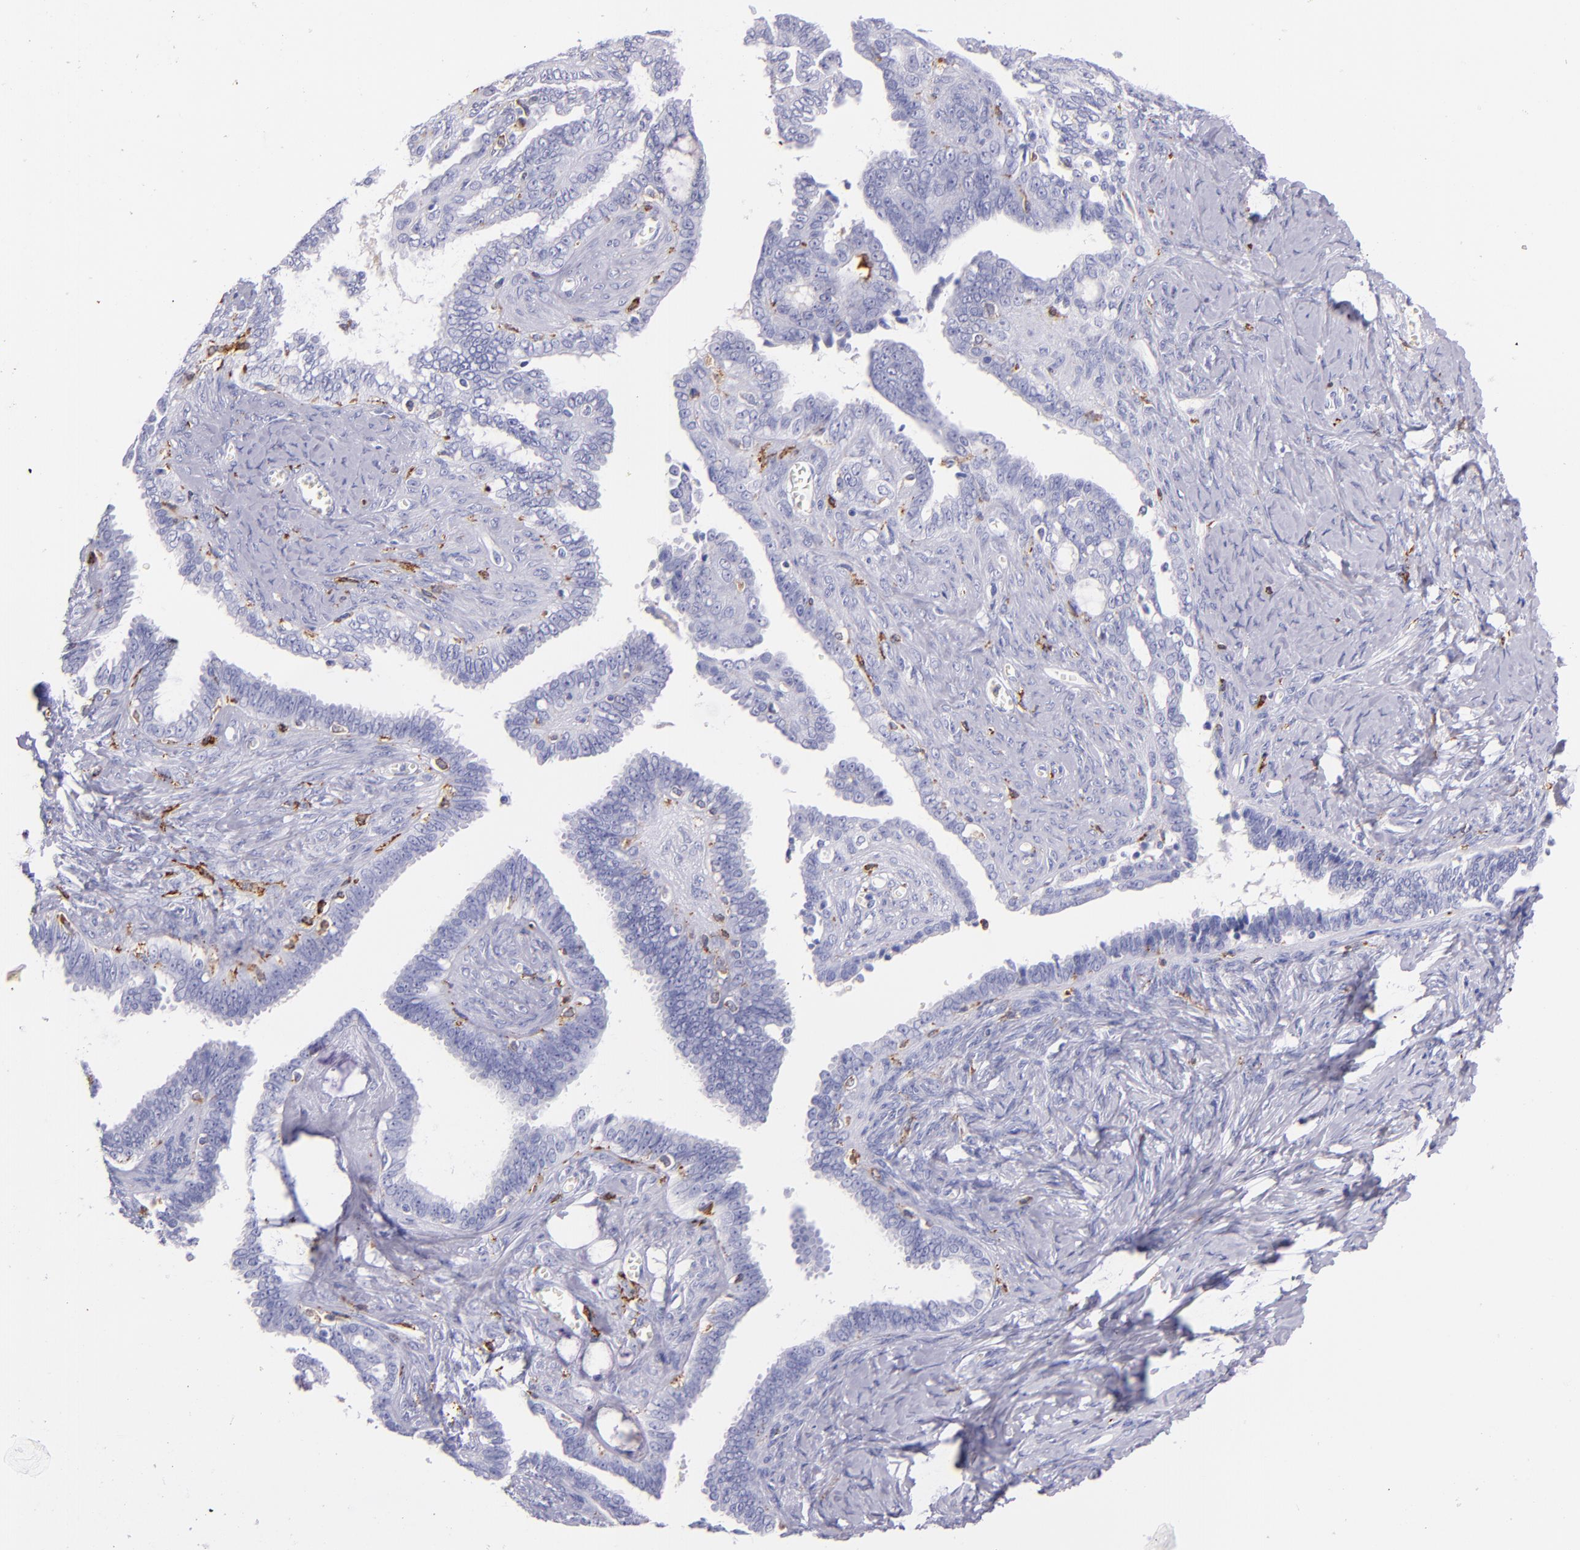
{"staining": {"intensity": "negative", "quantity": "none", "location": "none"}, "tissue": "ovarian cancer", "cell_type": "Tumor cells", "image_type": "cancer", "snomed": [{"axis": "morphology", "description": "Cystadenocarcinoma, serous, NOS"}, {"axis": "topography", "description": "Ovary"}], "caption": "This is an immunohistochemistry photomicrograph of serous cystadenocarcinoma (ovarian). There is no expression in tumor cells.", "gene": "CD163", "patient": {"sex": "female", "age": 71}}